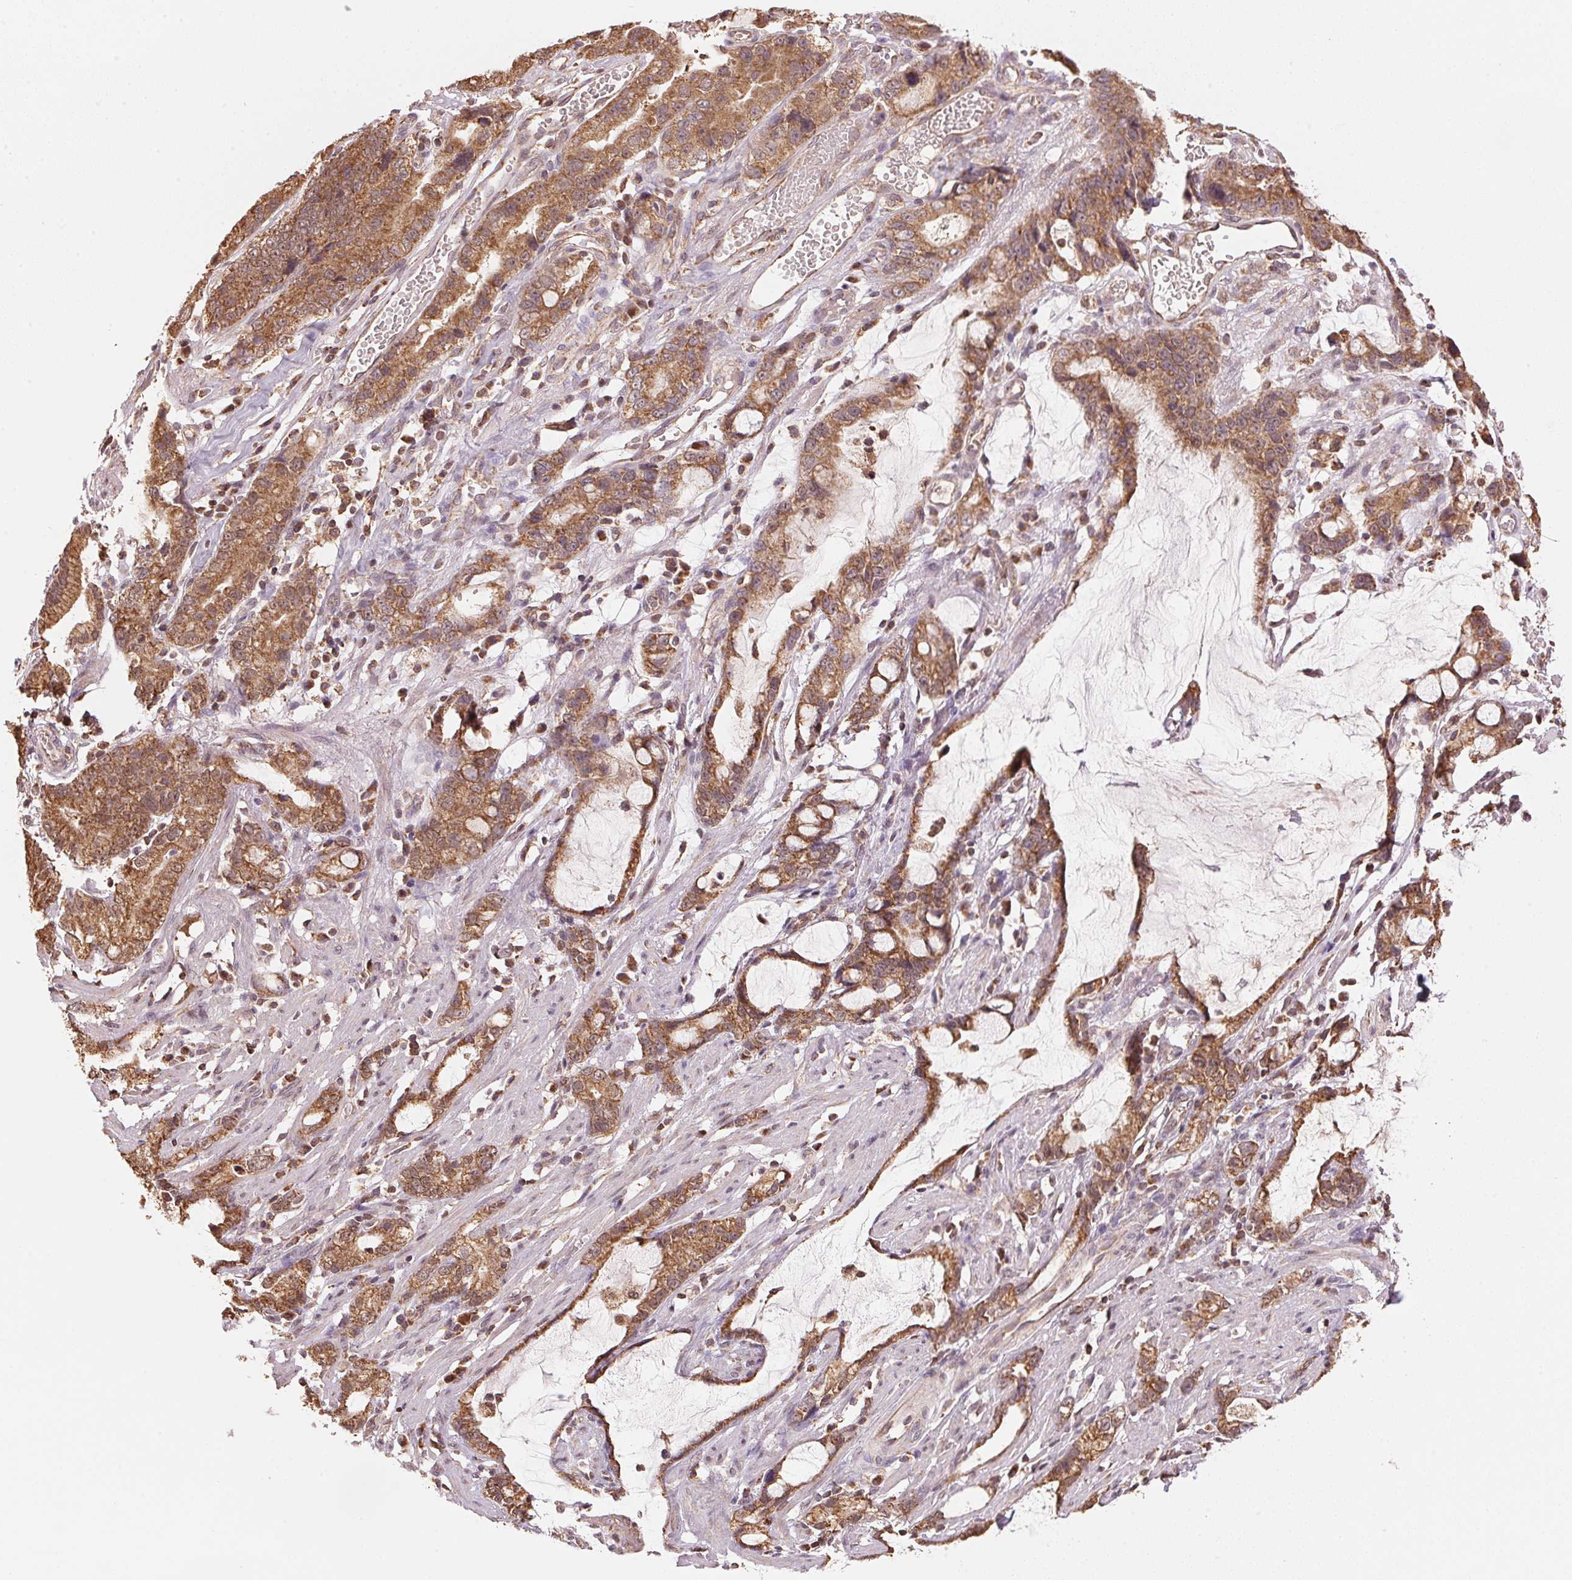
{"staining": {"intensity": "moderate", "quantity": ">75%", "location": "cytoplasmic/membranous"}, "tissue": "stomach cancer", "cell_type": "Tumor cells", "image_type": "cancer", "snomed": [{"axis": "morphology", "description": "Adenocarcinoma, NOS"}, {"axis": "topography", "description": "Stomach"}], "caption": "Stomach cancer (adenocarcinoma) stained with DAB (3,3'-diaminobenzidine) immunohistochemistry (IHC) demonstrates medium levels of moderate cytoplasmic/membranous positivity in about >75% of tumor cells.", "gene": "ARHGAP6", "patient": {"sex": "male", "age": 55}}